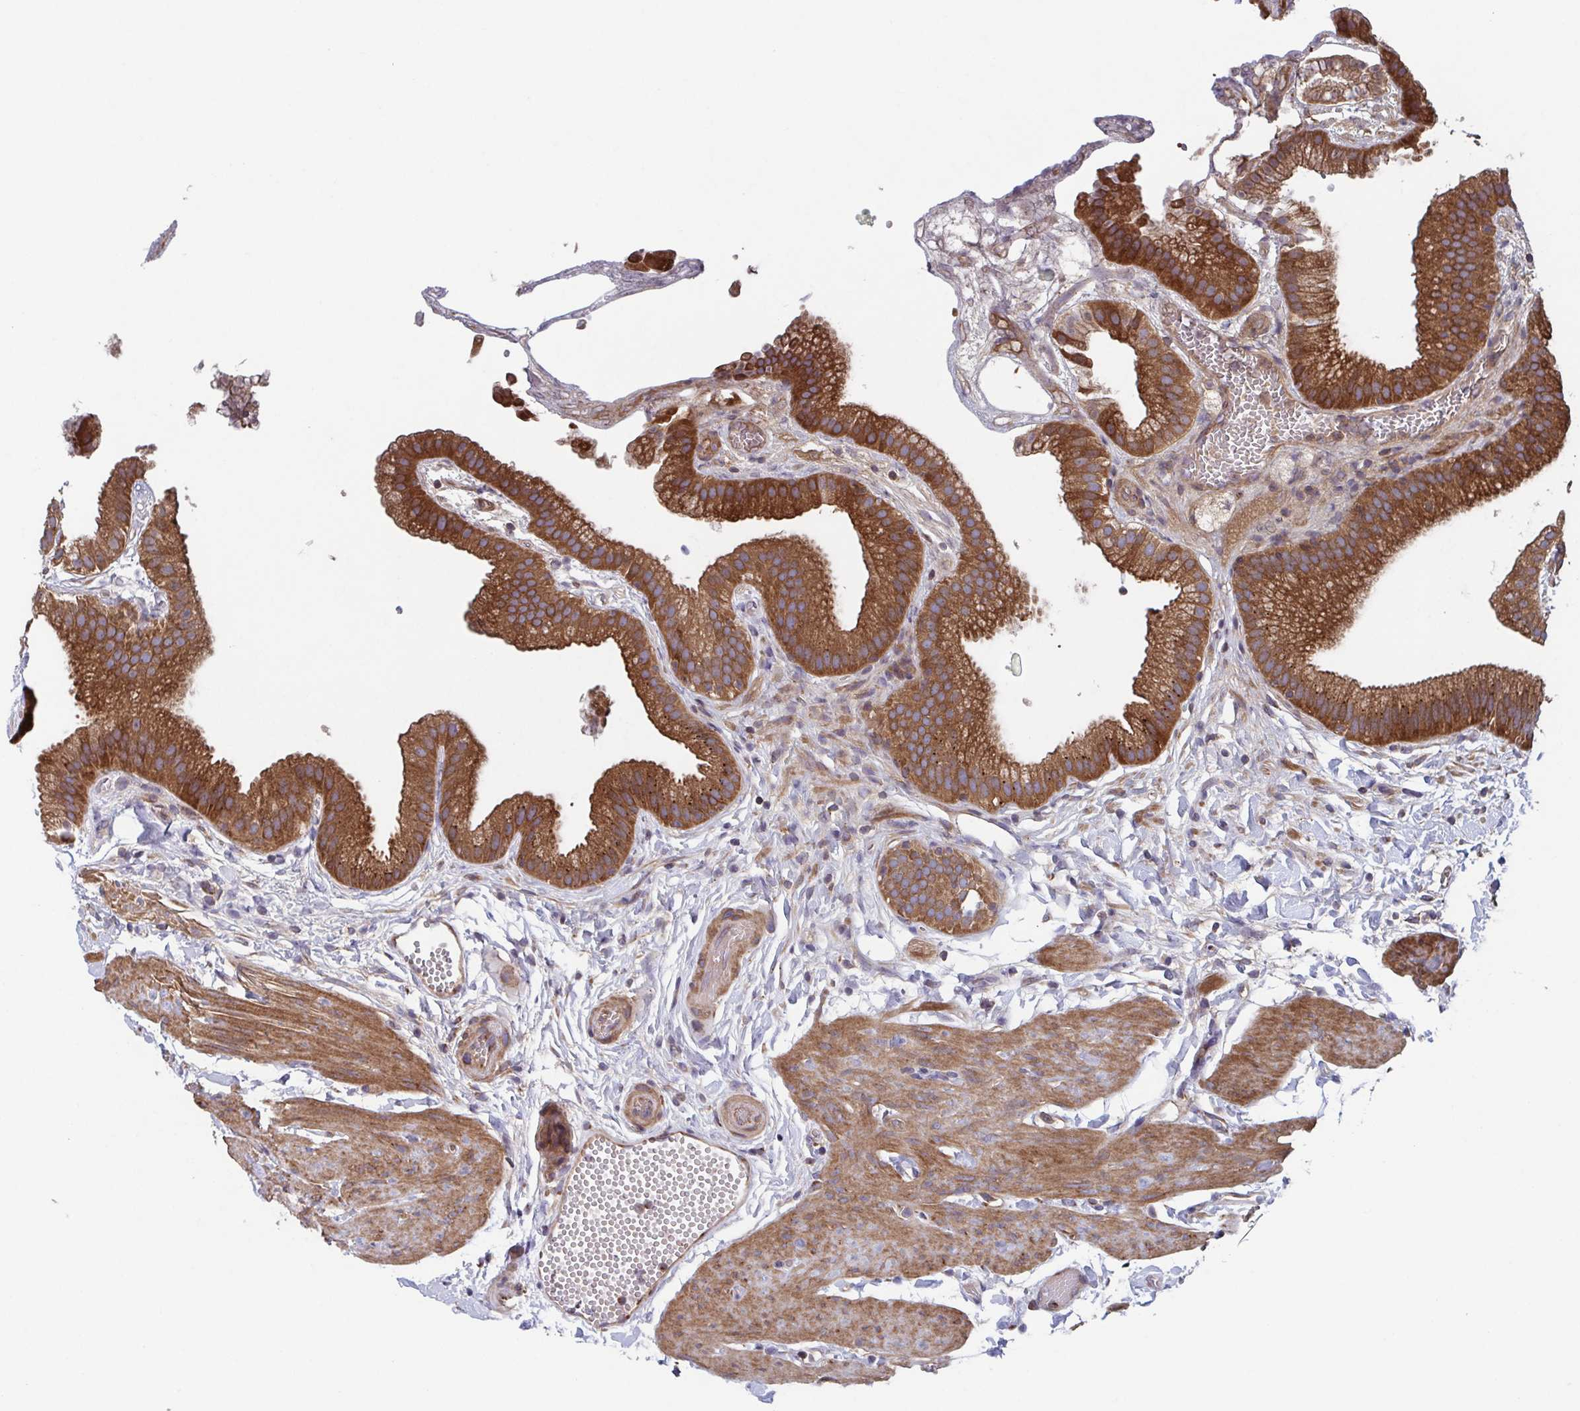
{"staining": {"intensity": "strong", "quantity": ">75%", "location": "cytoplasmic/membranous"}, "tissue": "gallbladder", "cell_type": "Glandular cells", "image_type": "normal", "snomed": [{"axis": "morphology", "description": "Normal tissue, NOS"}, {"axis": "topography", "description": "Gallbladder"}], "caption": "A brown stain highlights strong cytoplasmic/membranous positivity of a protein in glandular cells of unremarkable gallbladder.", "gene": "COPB1", "patient": {"sex": "female", "age": 63}}